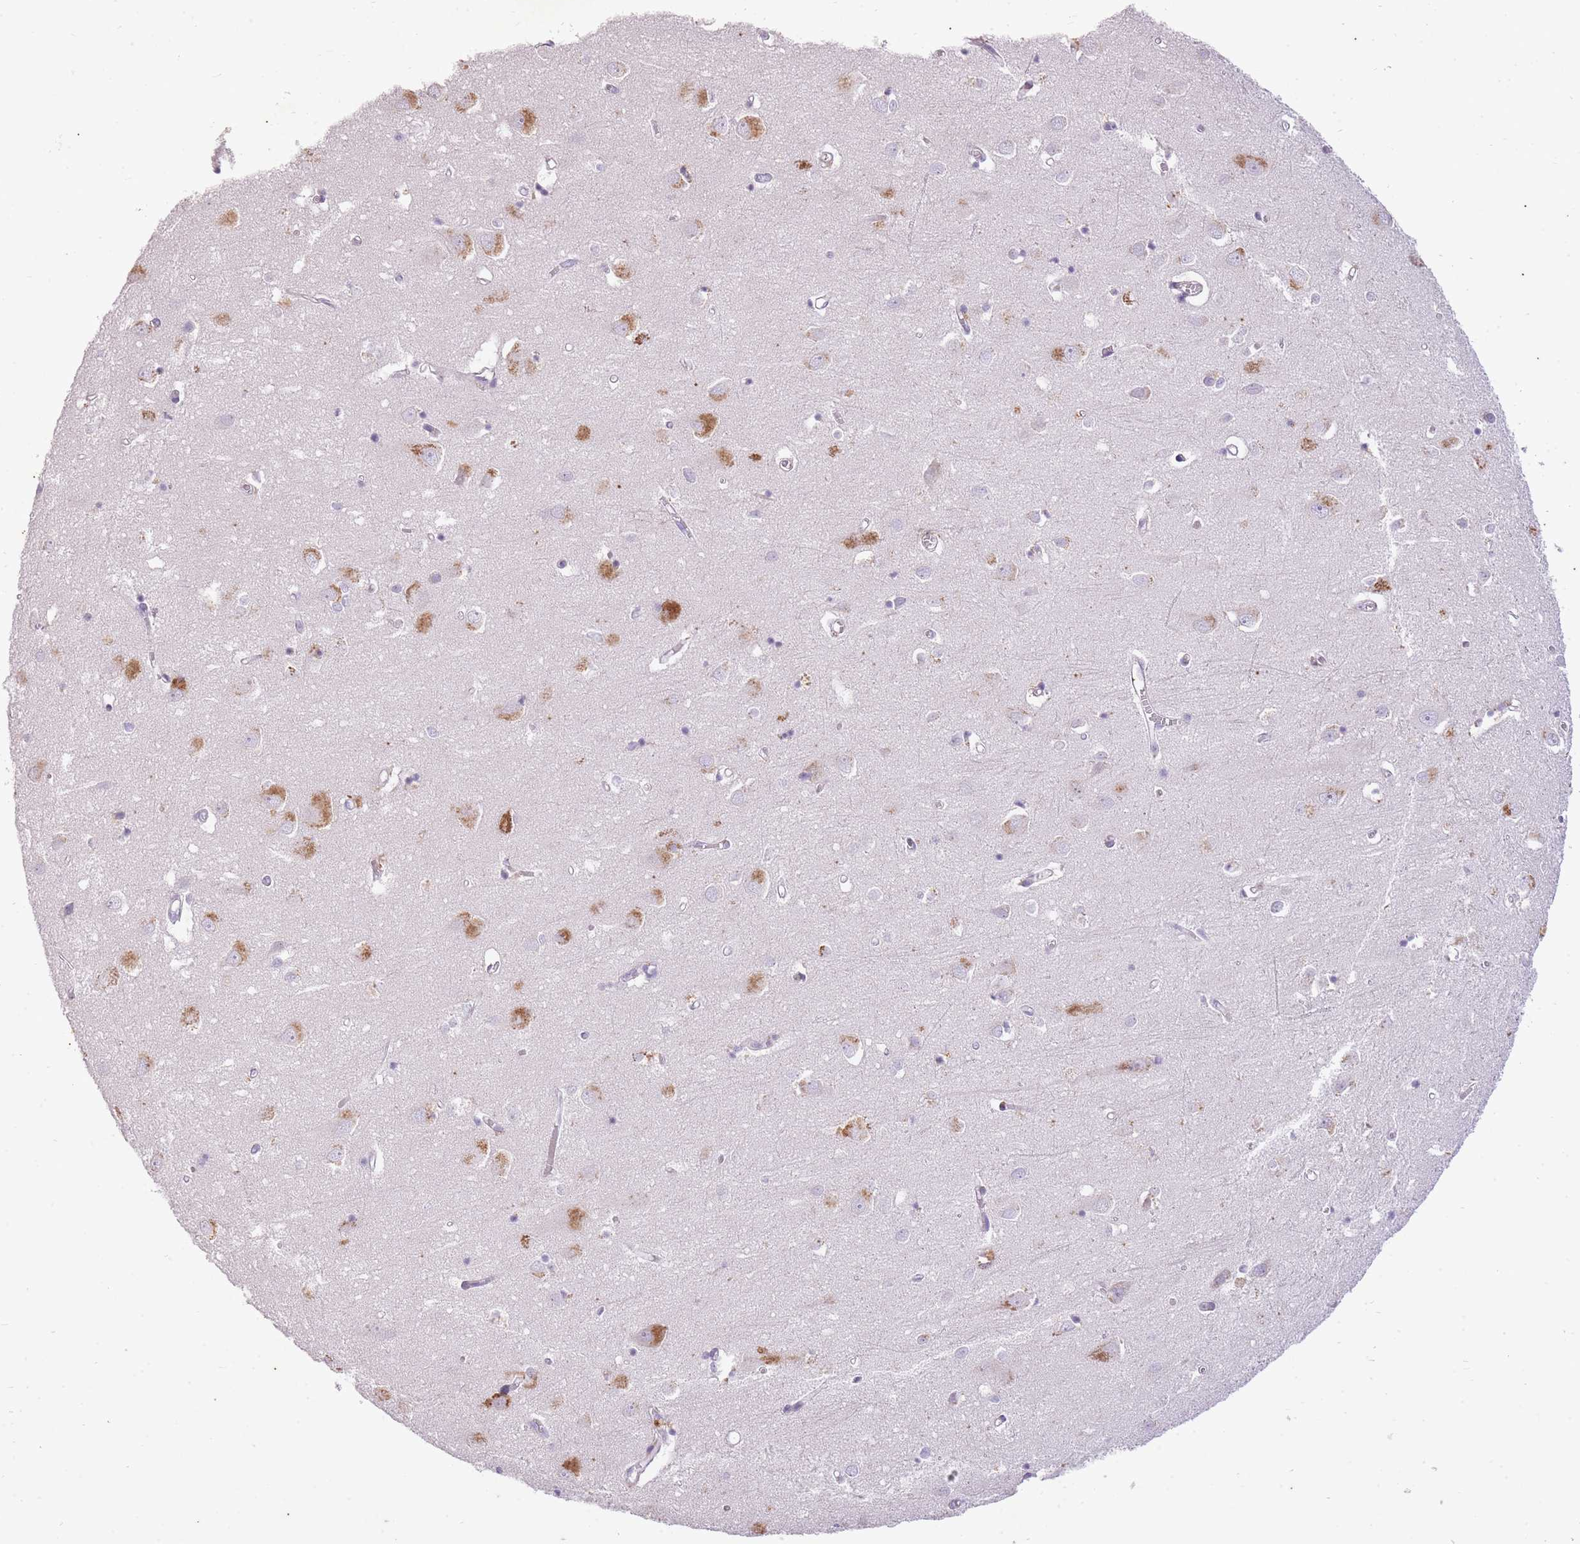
{"staining": {"intensity": "negative", "quantity": "none", "location": "none"}, "tissue": "cerebral cortex", "cell_type": "Endothelial cells", "image_type": "normal", "snomed": [{"axis": "morphology", "description": "Normal tissue, NOS"}, {"axis": "topography", "description": "Cerebral cortex"}], "caption": "Endothelial cells are negative for brown protein staining in benign cerebral cortex. (DAB (3,3'-diaminobenzidine) IHC visualized using brightfield microscopy, high magnification).", "gene": "CNTNAP3B", "patient": {"sex": "male", "age": 70}}